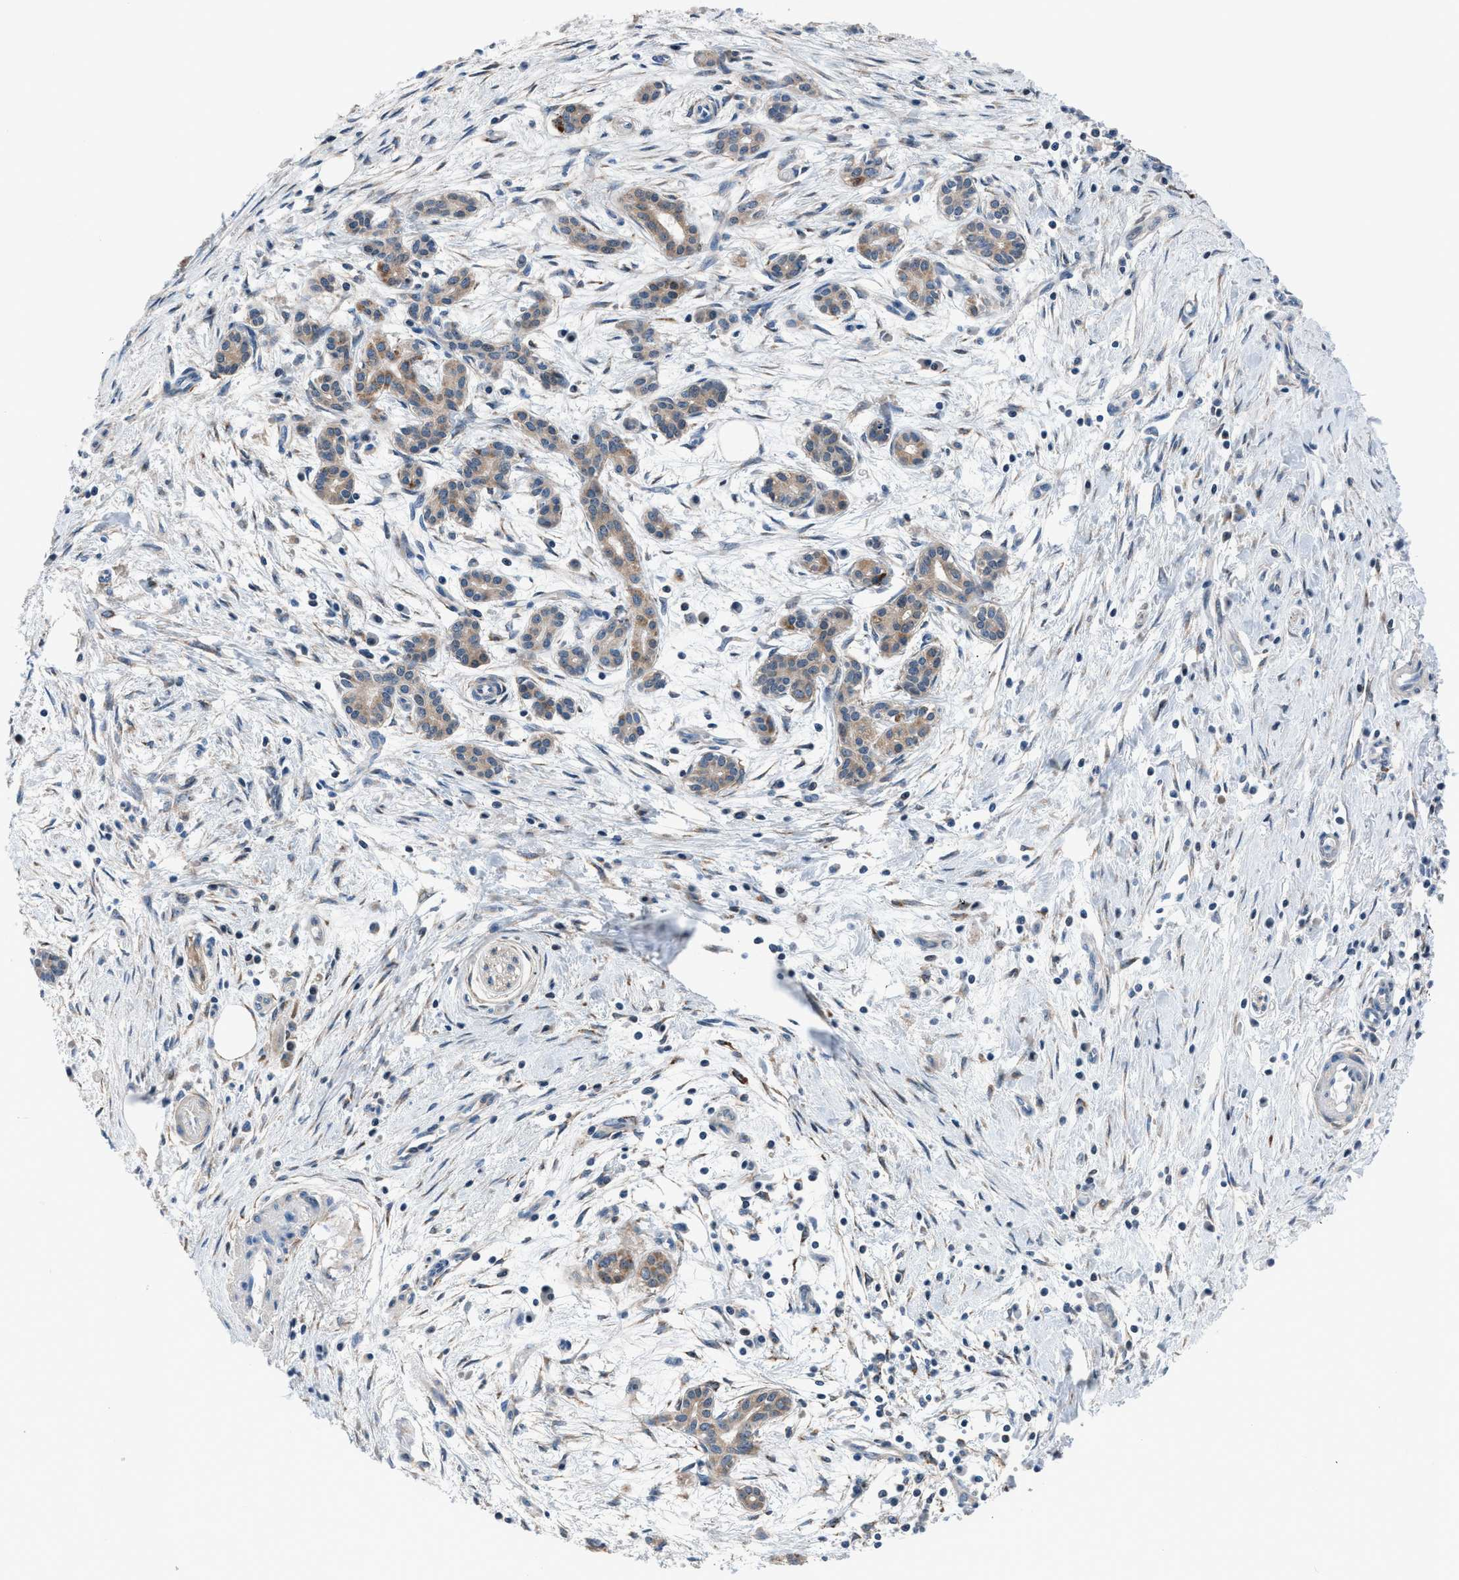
{"staining": {"intensity": "moderate", "quantity": ">75%", "location": "cytoplasmic/membranous"}, "tissue": "pancreatic cancer", "cell_type": "Tumor cells", "image_type": "cancer", "snomed": [{"axis": "morphology", "description": "Adenocarcinoma, NOS"}, {"axis": "topography", "description": "Pancreas"}], "caption": "High-power microscopy captured an IHC micrograph of pancreatic adenocarcinoma, revealing moderate cytoplasmic/membranous positivity in approximately >75% of tumor cells. (DAB IHC with brightfield microscopy, high magnification).", "gene": "TMEM45B", "patient": {"sex": "female", "age": 70}}